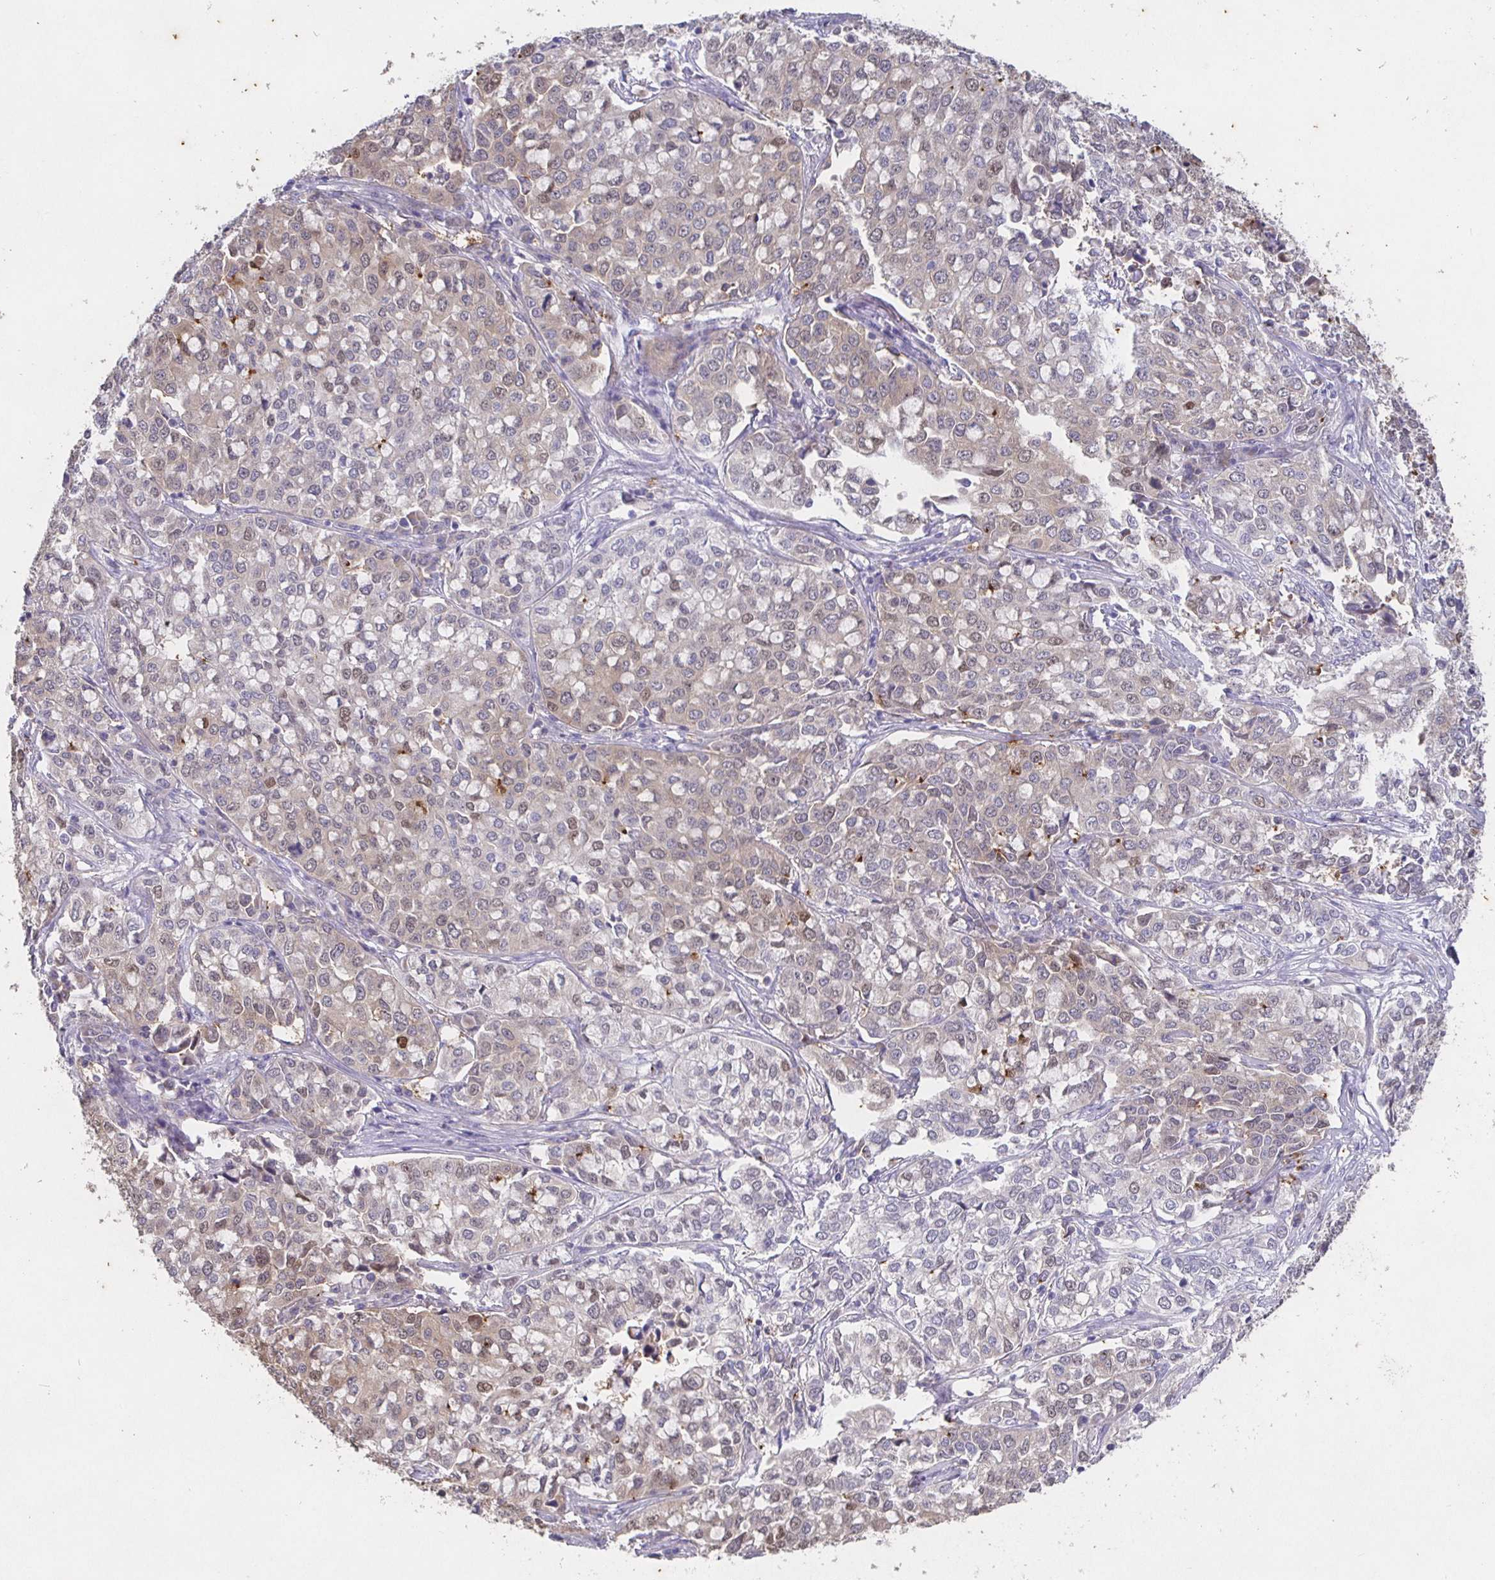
{"staining": {"intensity": "weak", "quantity": "25%-75%", "location": "cytoplasmic/membranous,nuclear"}, "tissue": "lung cancer", "cell_type": "Tumor cells", "image_type": "cancer", "snomed": [{"axis": "morphology", "description": "Adenocarcinoma, NOS"}, {"axis": "morphology", "description": "Adenocarcinoma, metastatic, NOS"}, {"axis": "topography", "description": "Lymph node"}, {"axis": "topography", "description": "Lung"}], "caption": "A brown stain labels weak cytoplasmic/membranous and nuclear positivity of a protein in lung cancer tumor cells.", "gene": "SHISA4", "patient": {"sex": "female", "age": 65}}